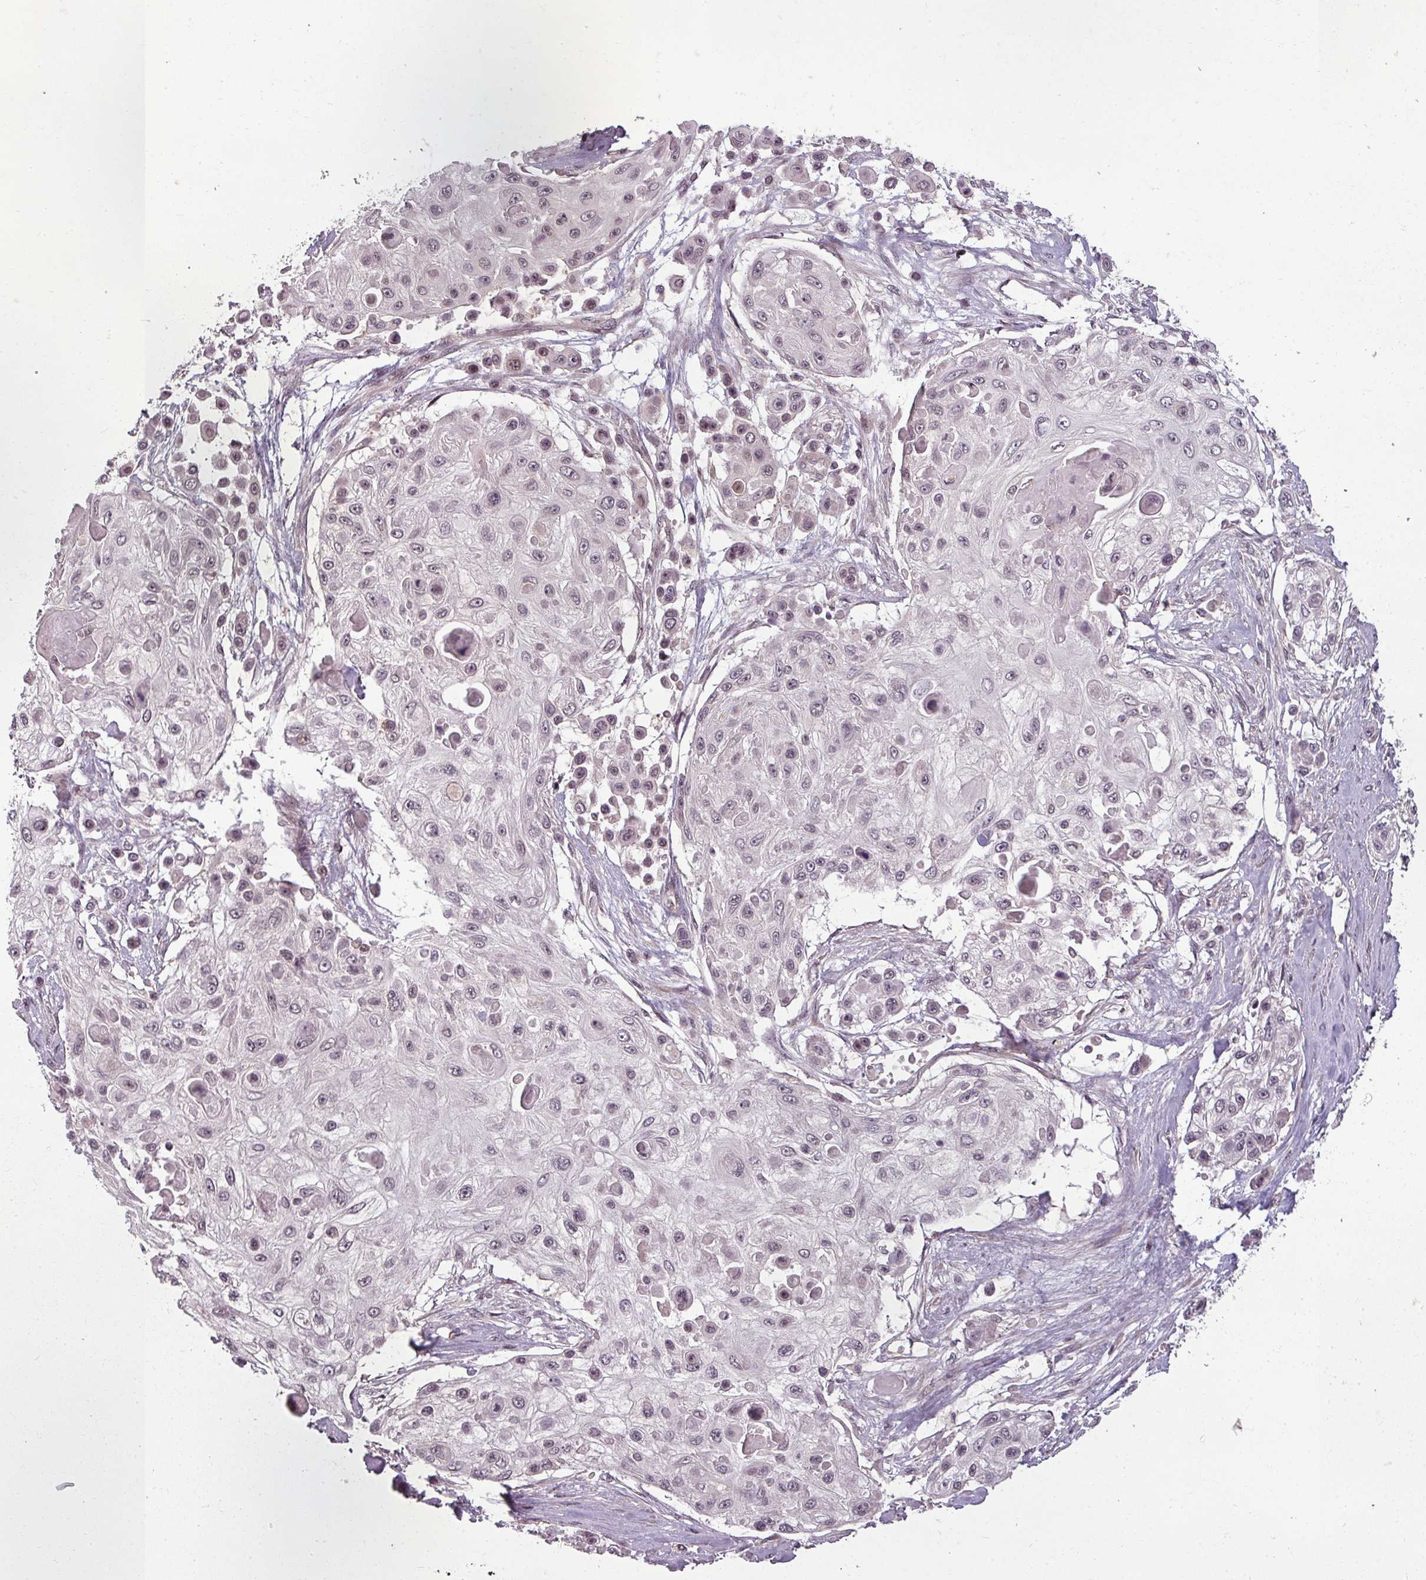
{"staining": {"intensity": "weak", "quantity": "25%-75%", "location": "nuclear"}, "tissue": "skin cancer", "cell_type": "Tumor cells", "image_type": "cancer", "snomed": [{"axis": "morphology", "description": "Squamous cell carcinoma, NOS"}, {"axis": "topography", "description": "Skin"}], "caption": "The photomicrograph shows immunohistochemical staining of skin cancer (squamous cell carcinoma). There is weak nuclear expression is identified in about 25%-75% of tumor cells.", "gene": "CLIC1", "patient": {"sex": "male", "age": 67}}